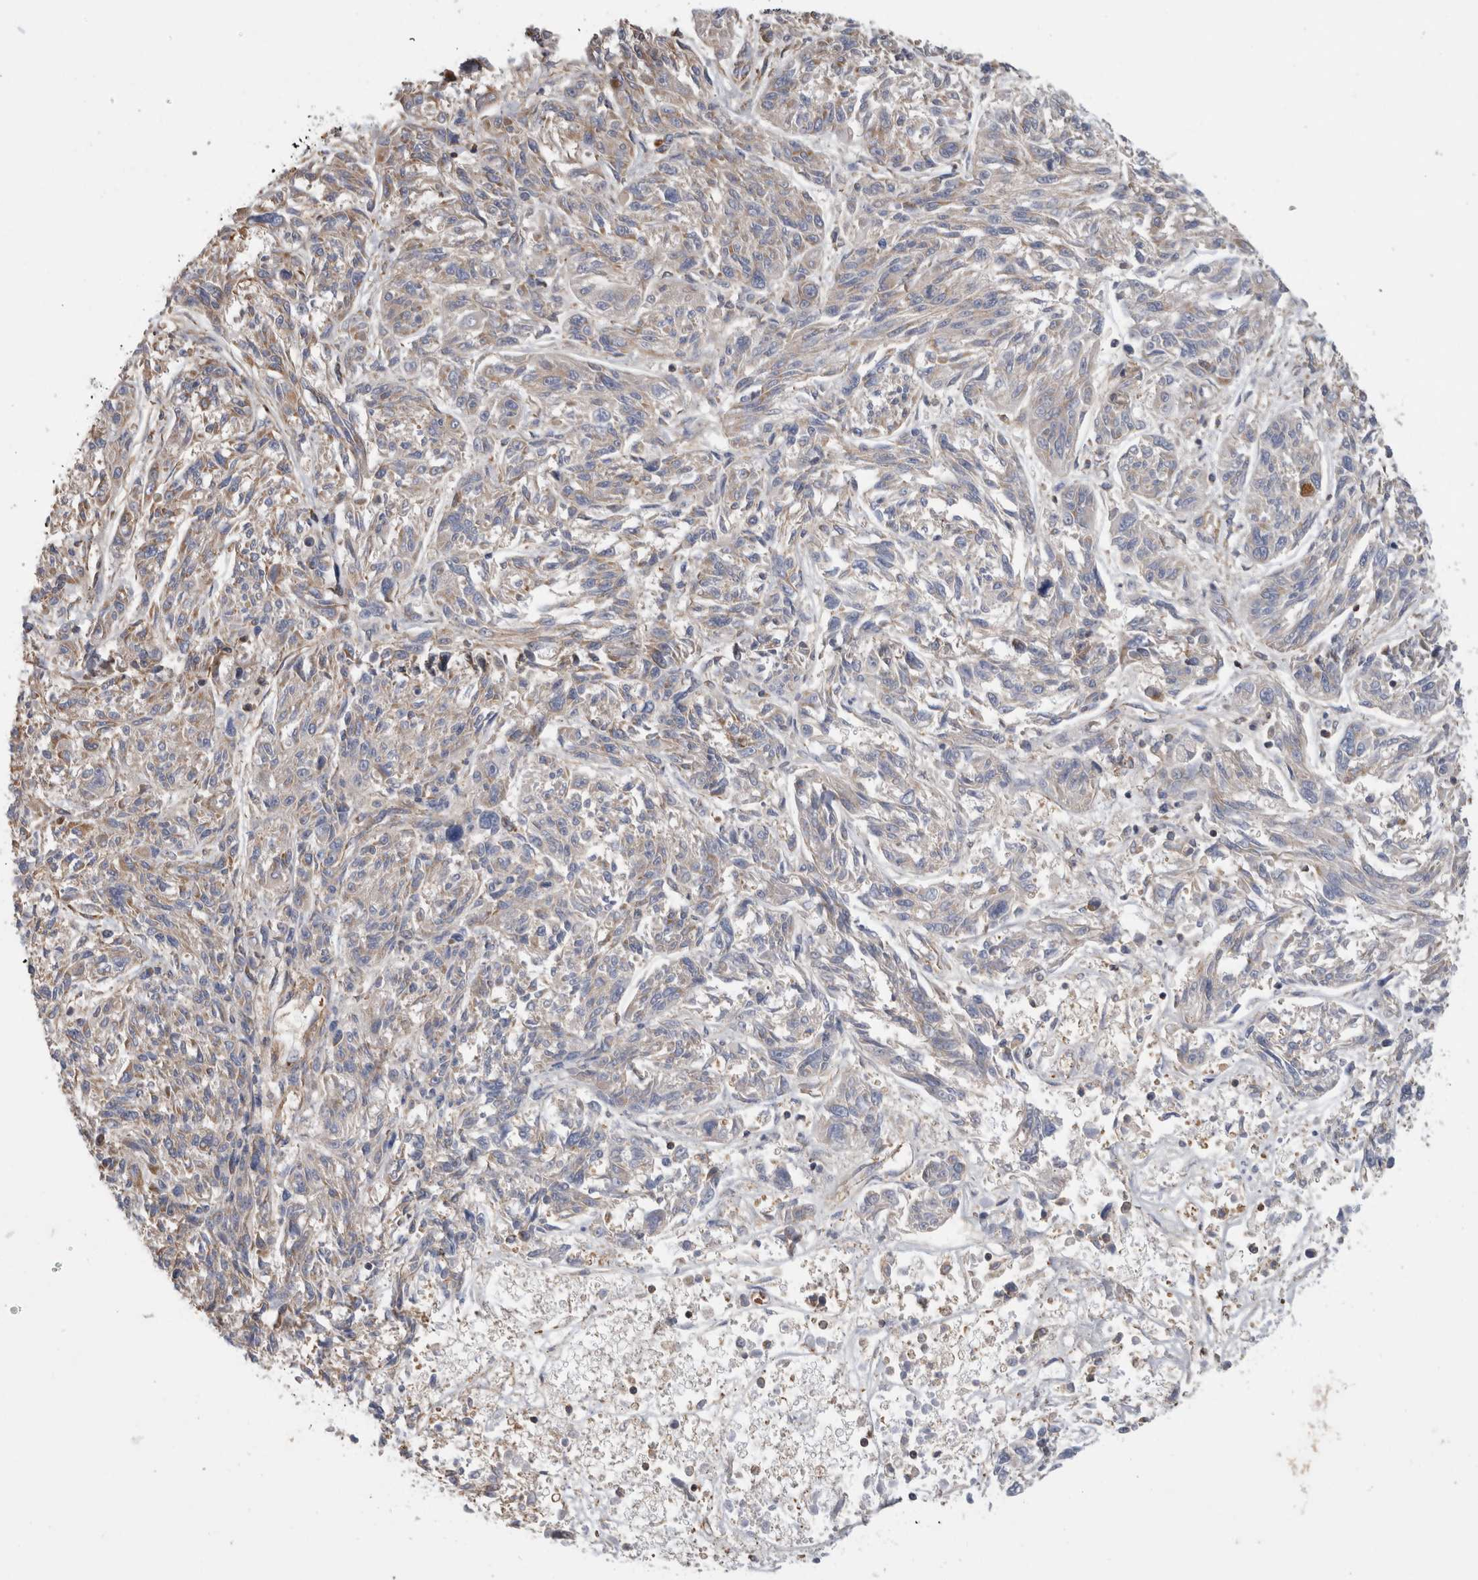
{"staining": {"intensity": "negative", "quantity": "none", "location": "none"}, "tissue": "melanoma", "cell_type": "Tumor cells", "image_type": "cancer", "snomed": [{"axis": "morphology", "description": "Malignant melanoma, NOS"}, {"axis": "topography", "description": "Skin"}], "caption": "This is an immunohistochemistry micrograph of melanoma. There is no staining in tumor cells.", "gene": "SFXN2", "patient": {"sex": "male", "age": 53}}